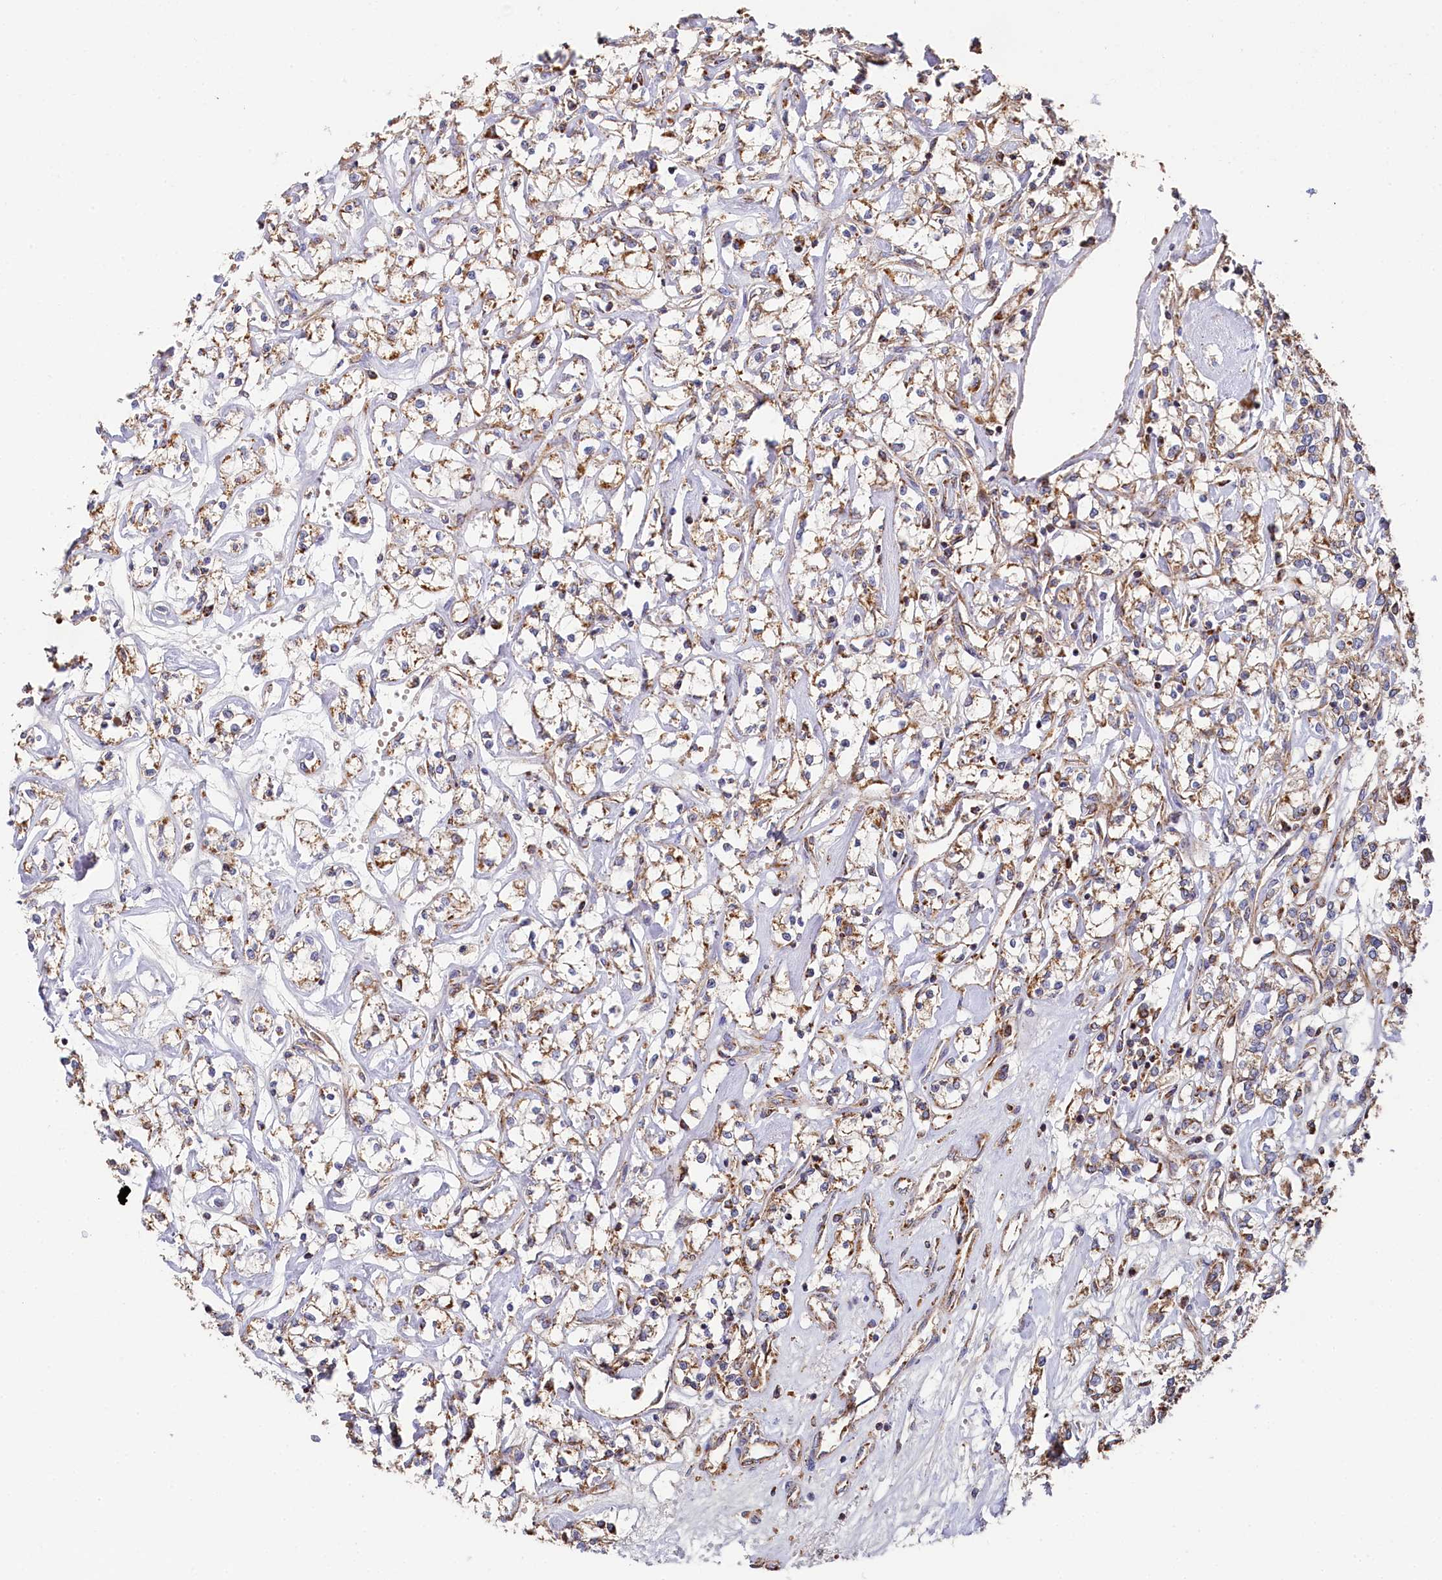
{"staining": {"intensity": "moderate", "quantity": ">75%", "location": "cytoplasmic/membranous"}, "tissue": "renal cancer", "cell_type": "Tumor cells", "image_type": "cancer", "snomed": [{"axis": "morphology", "description": "Adenocarcinoma, NOS"}, {"axis": "topography", "description": "Kidney"}], "caption": "Immunohistochemistry of human renal adenocarcinoma demonstrates medium levels of moderate cytoplasmic/membranous expression in approximately >75% of tumor cells.", "gene": "HAUS2", "patient": {"sex": "female", "age": 59}}